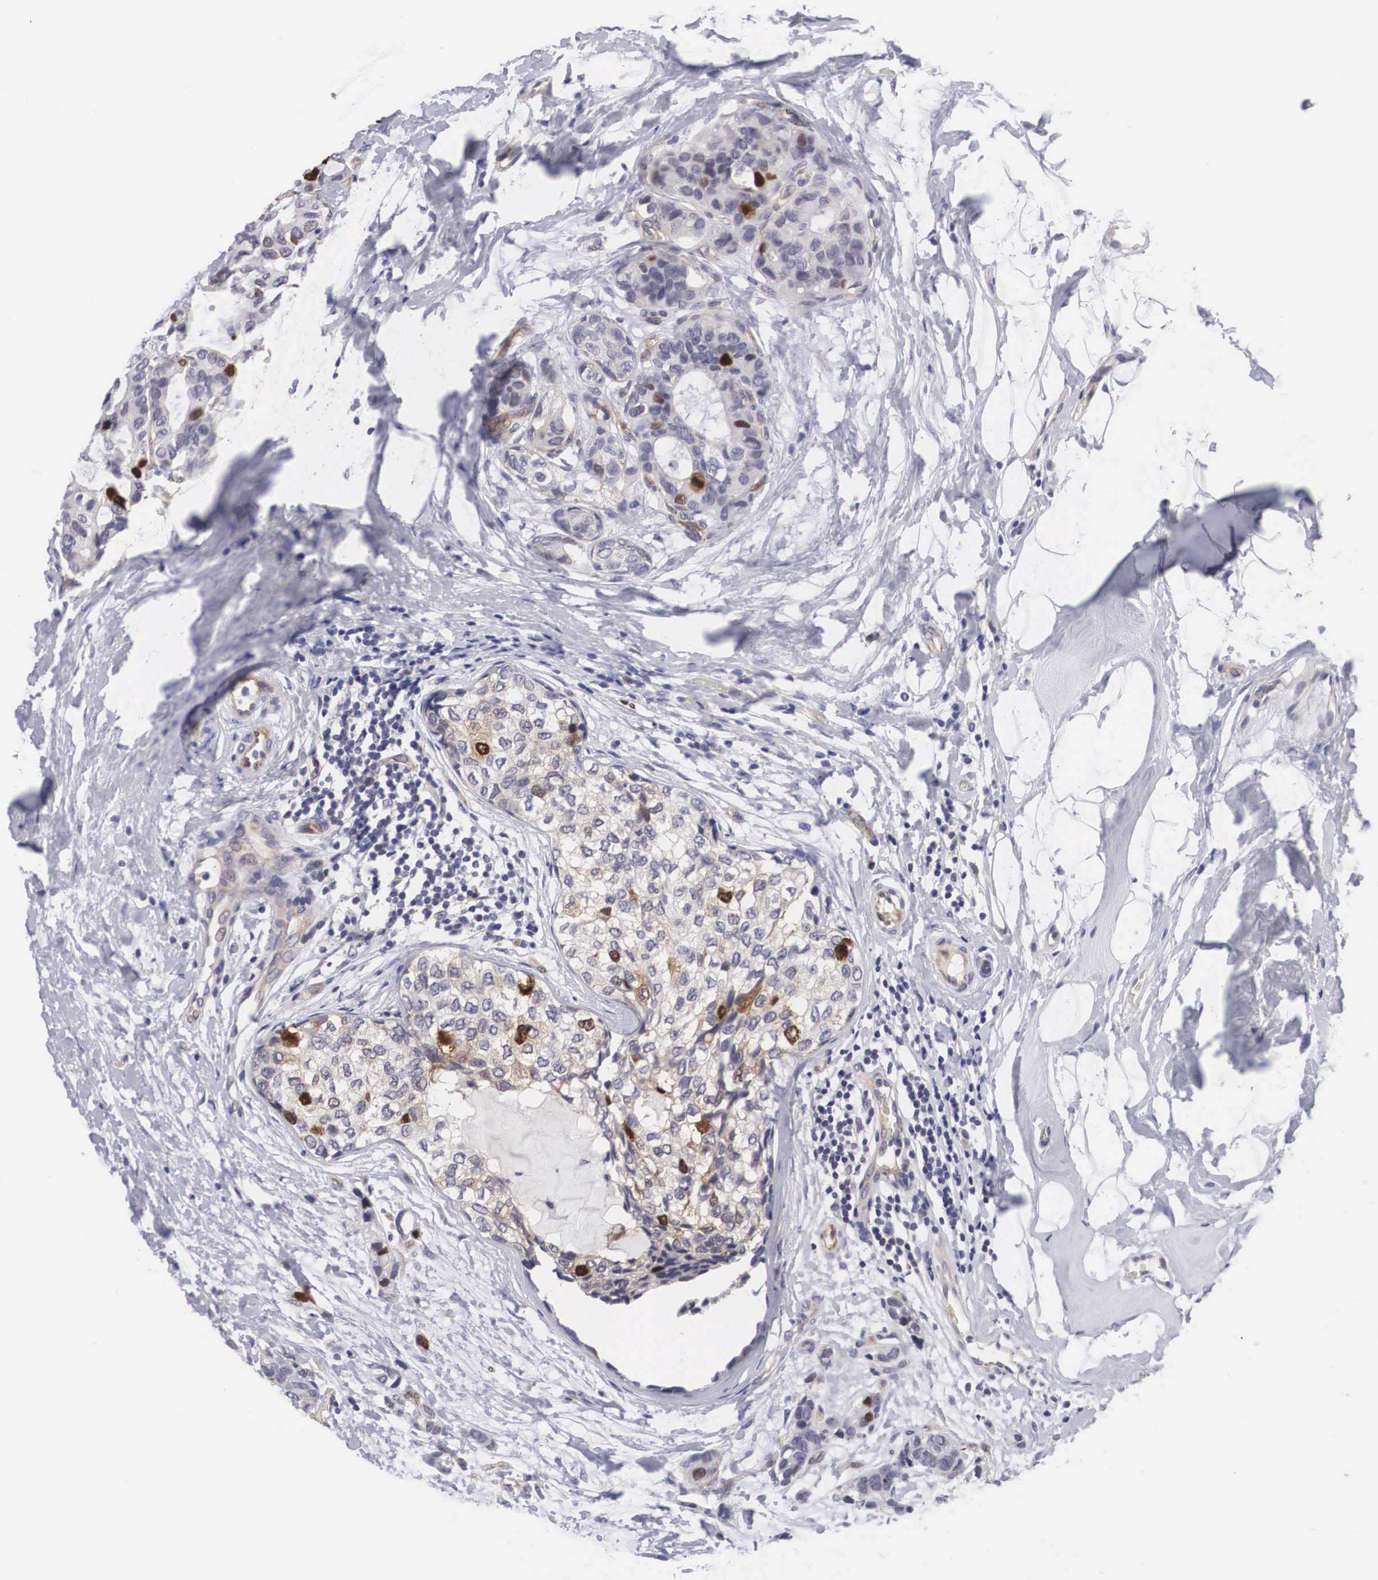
{"staining": {"intensity": "strong", "quantity": "<25%", "location": "nuclear"}, "tissue": "breast cancer", "cell_type": "Tumor cells", "image_type": "cancer", "snomed": [{"axis": "morphology", "description": "Duct carcinoma"}, {"axis": "topography", "description": "Breast"}], "caption": "IHC of breast cancer (infiltrating ductal carcinoma) reveals medium levels of strong nuclear staining in about <25% of tumor cells.", "gene": "MAST4", "patient": {"sex": "female", "age": 69}}